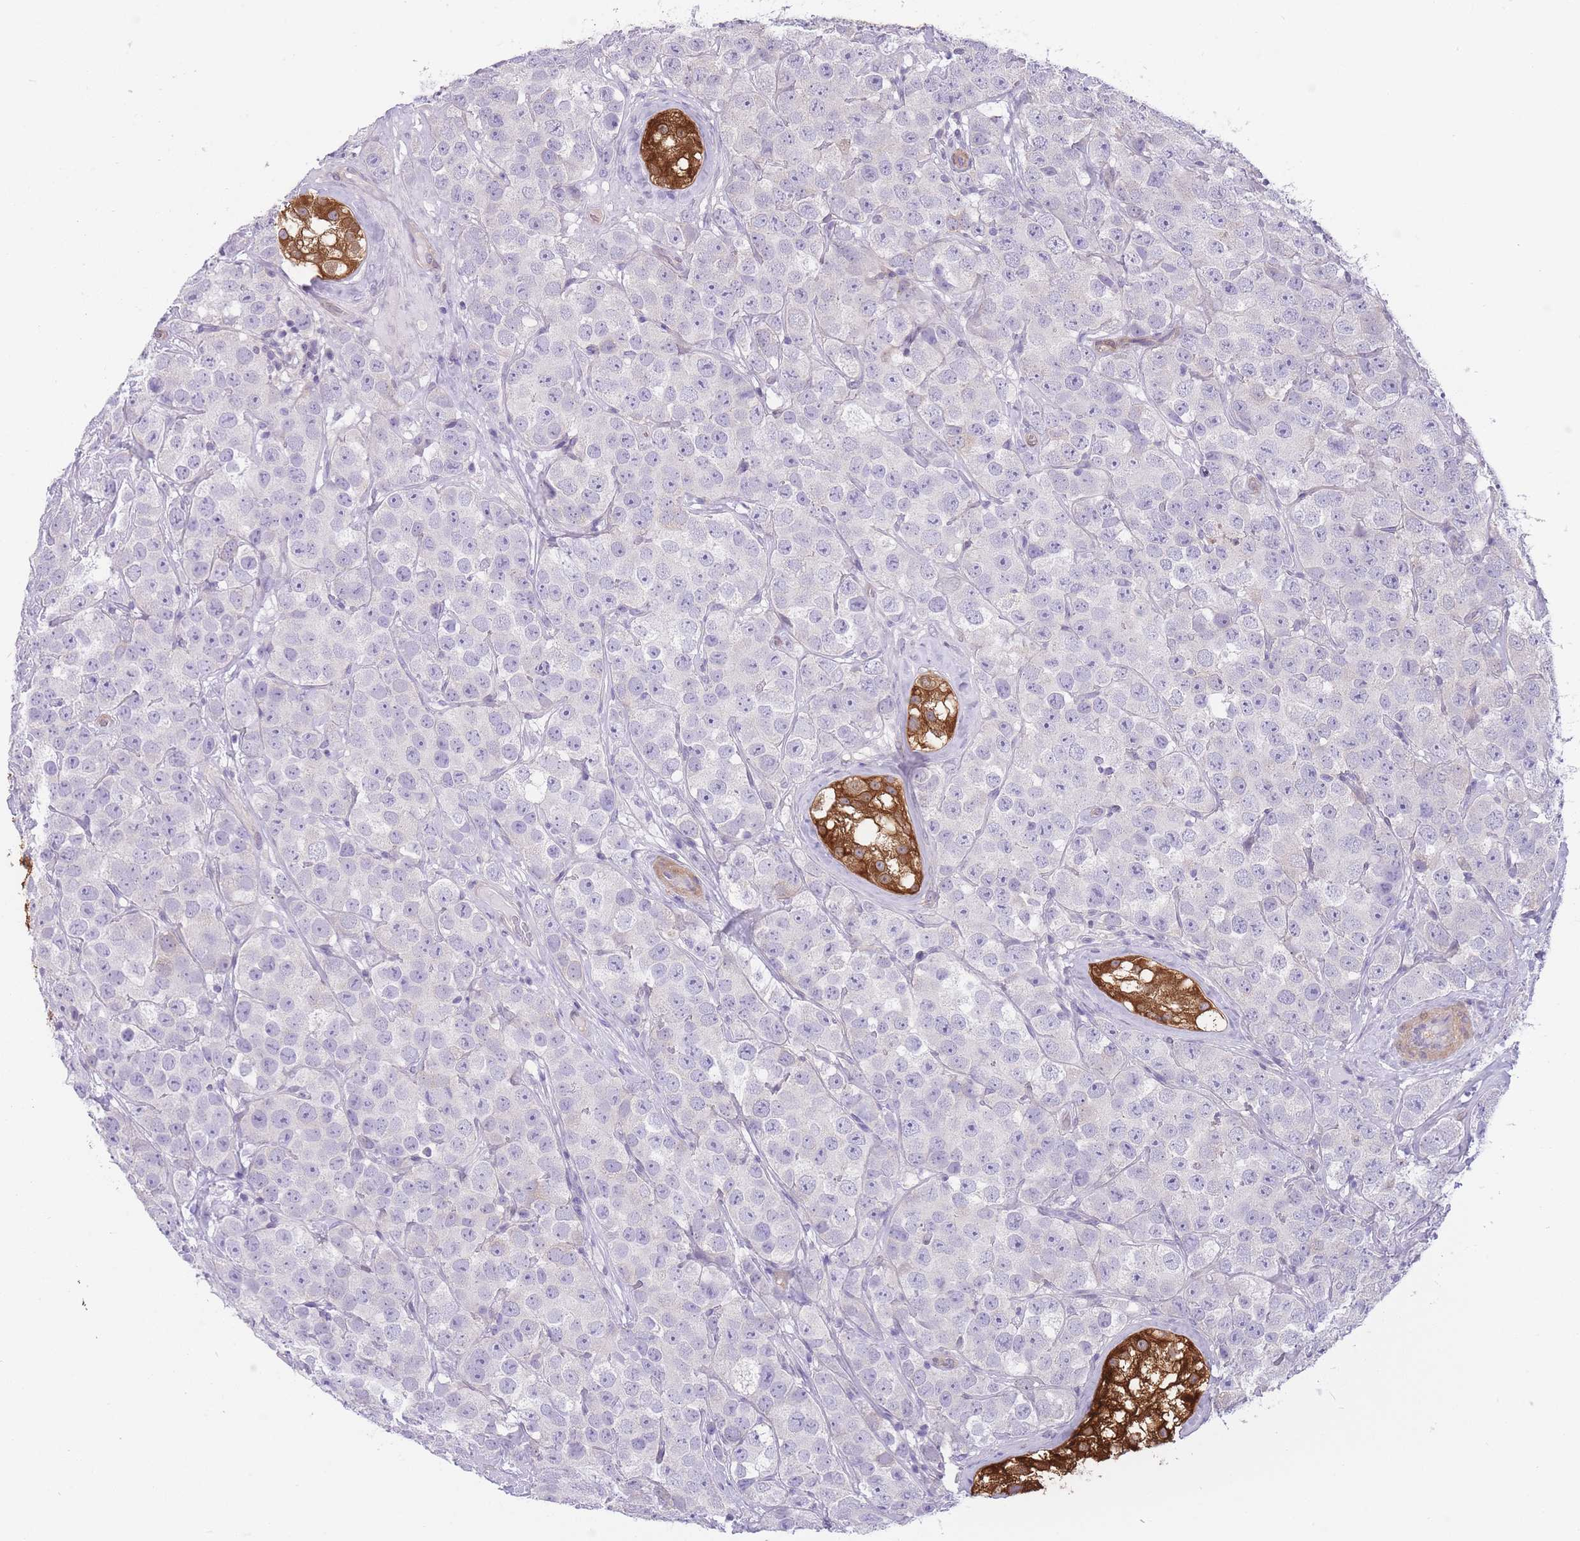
{"staining": {"intensity": "negative", "quantity": "none", "location": "none"}, "tissue": "testis cancer", "cell_type": "Tumor cells", "image_type": "cancer", "snomed": [{"axis": "morphology", "description": "Seminoma, NOS"}, {"axis": "topography", "description": "Testis"}], "caption": "Tumor cells are negative for brown protein staining in seminoma (testis). The staining was performed using DAB (3,3'-diaminobenzidine) to visualize the protein expression in brown, while the nuclei were stained in blue with hematoxylin (Magnification: 20x).", "gene": "OR11H12", "patient": {"sex": "male", "age": 28}}